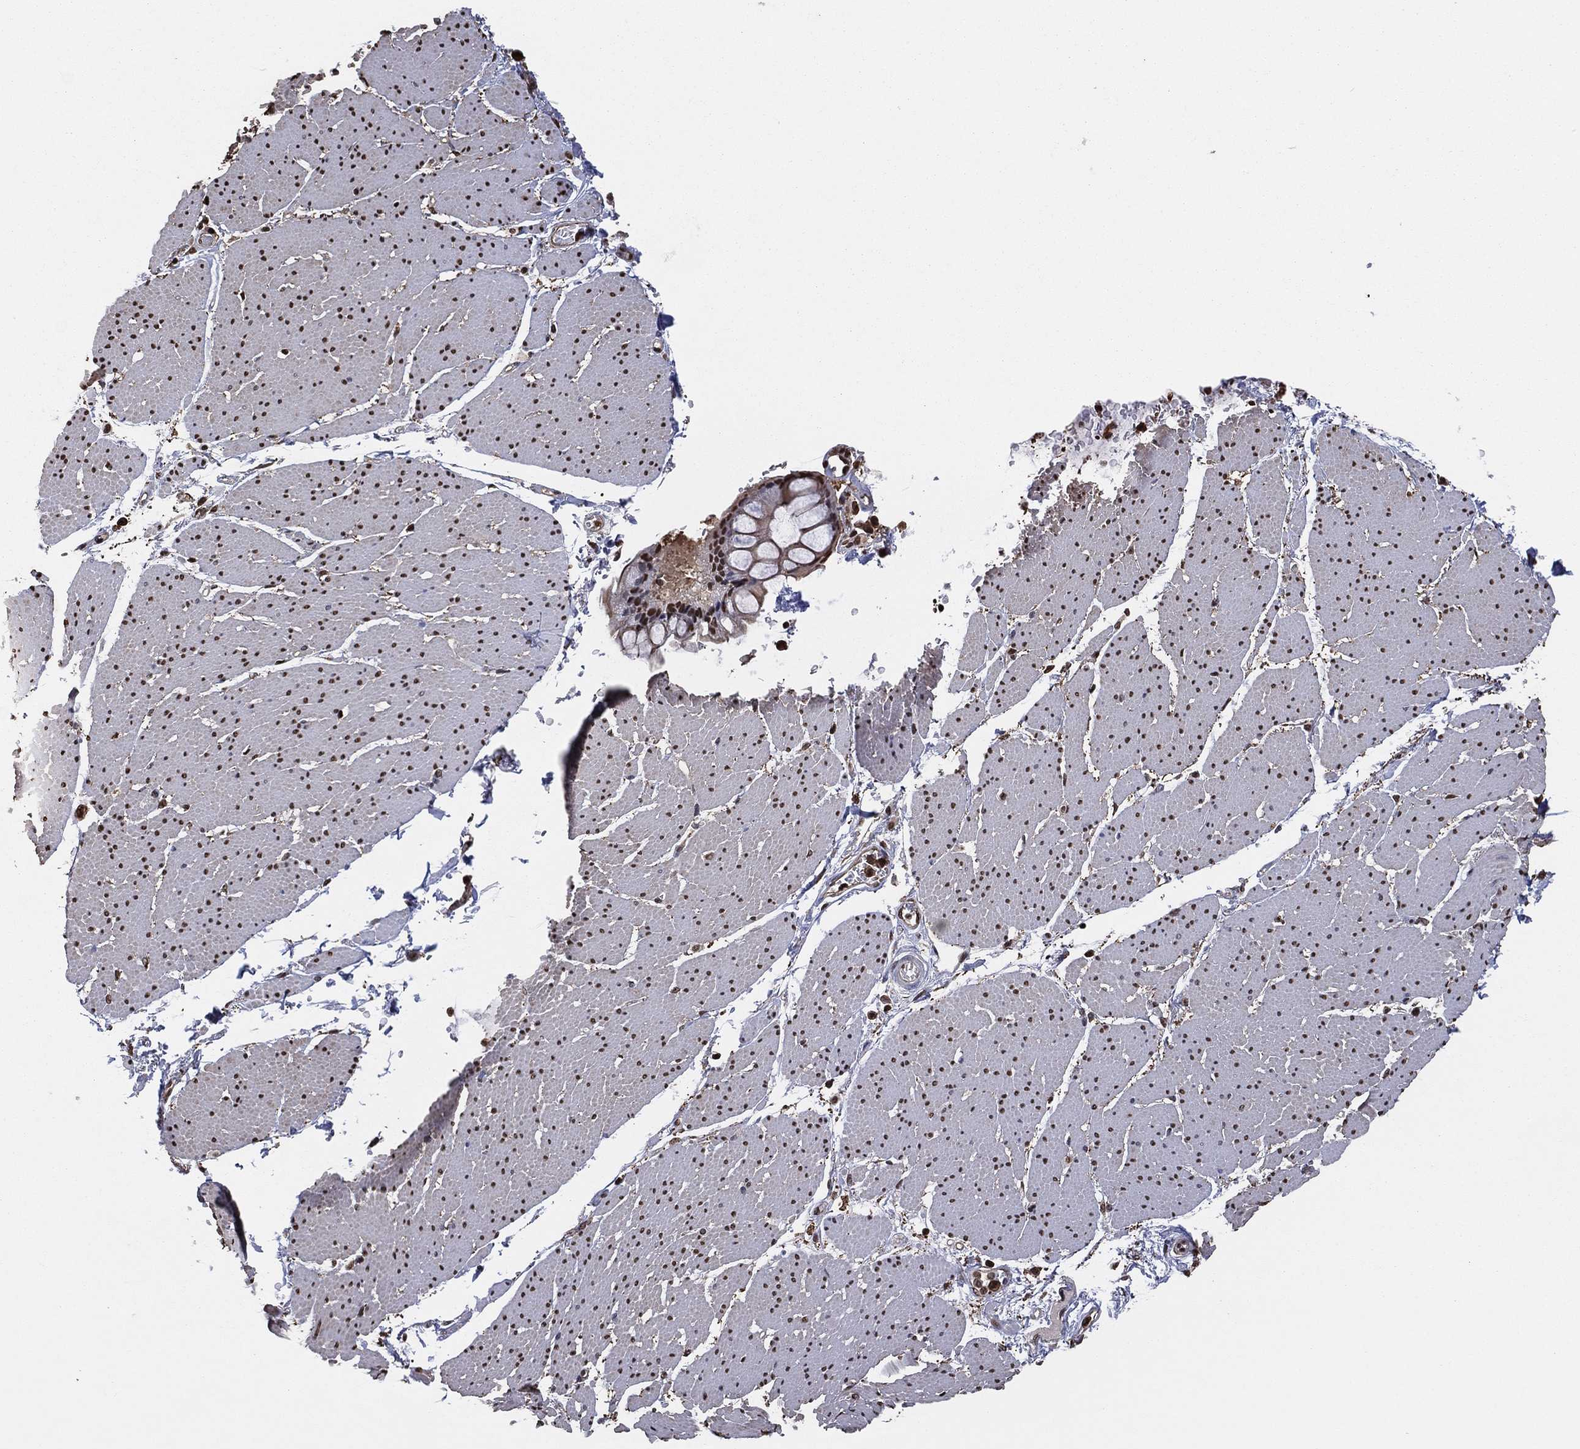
{"staining": {"intensity": "strong", "quantity": ">75%", "location": "nuclear"}, "tissue": "smooth muscle", "cell_type": "Smooth muscle cells", "image_type": "normal", "snomed": [{"axis": "morphology", "description": "Normal tissue, NOS"}, {"axis": "topography", "description": "Smooth muscle"}, {"axis": "topography", "description": "Anal"}], "caption": "IHC histopathology image of normal smooth muscle: human smooth muscle stained using IHC exhibits high levels of strong protein expression localized specifically in the nuclear of smooth muscle cells, appearing as a nuclear brown color.", "gene": "GAPDH", "patient": {"sex": "male", "age": 83}}